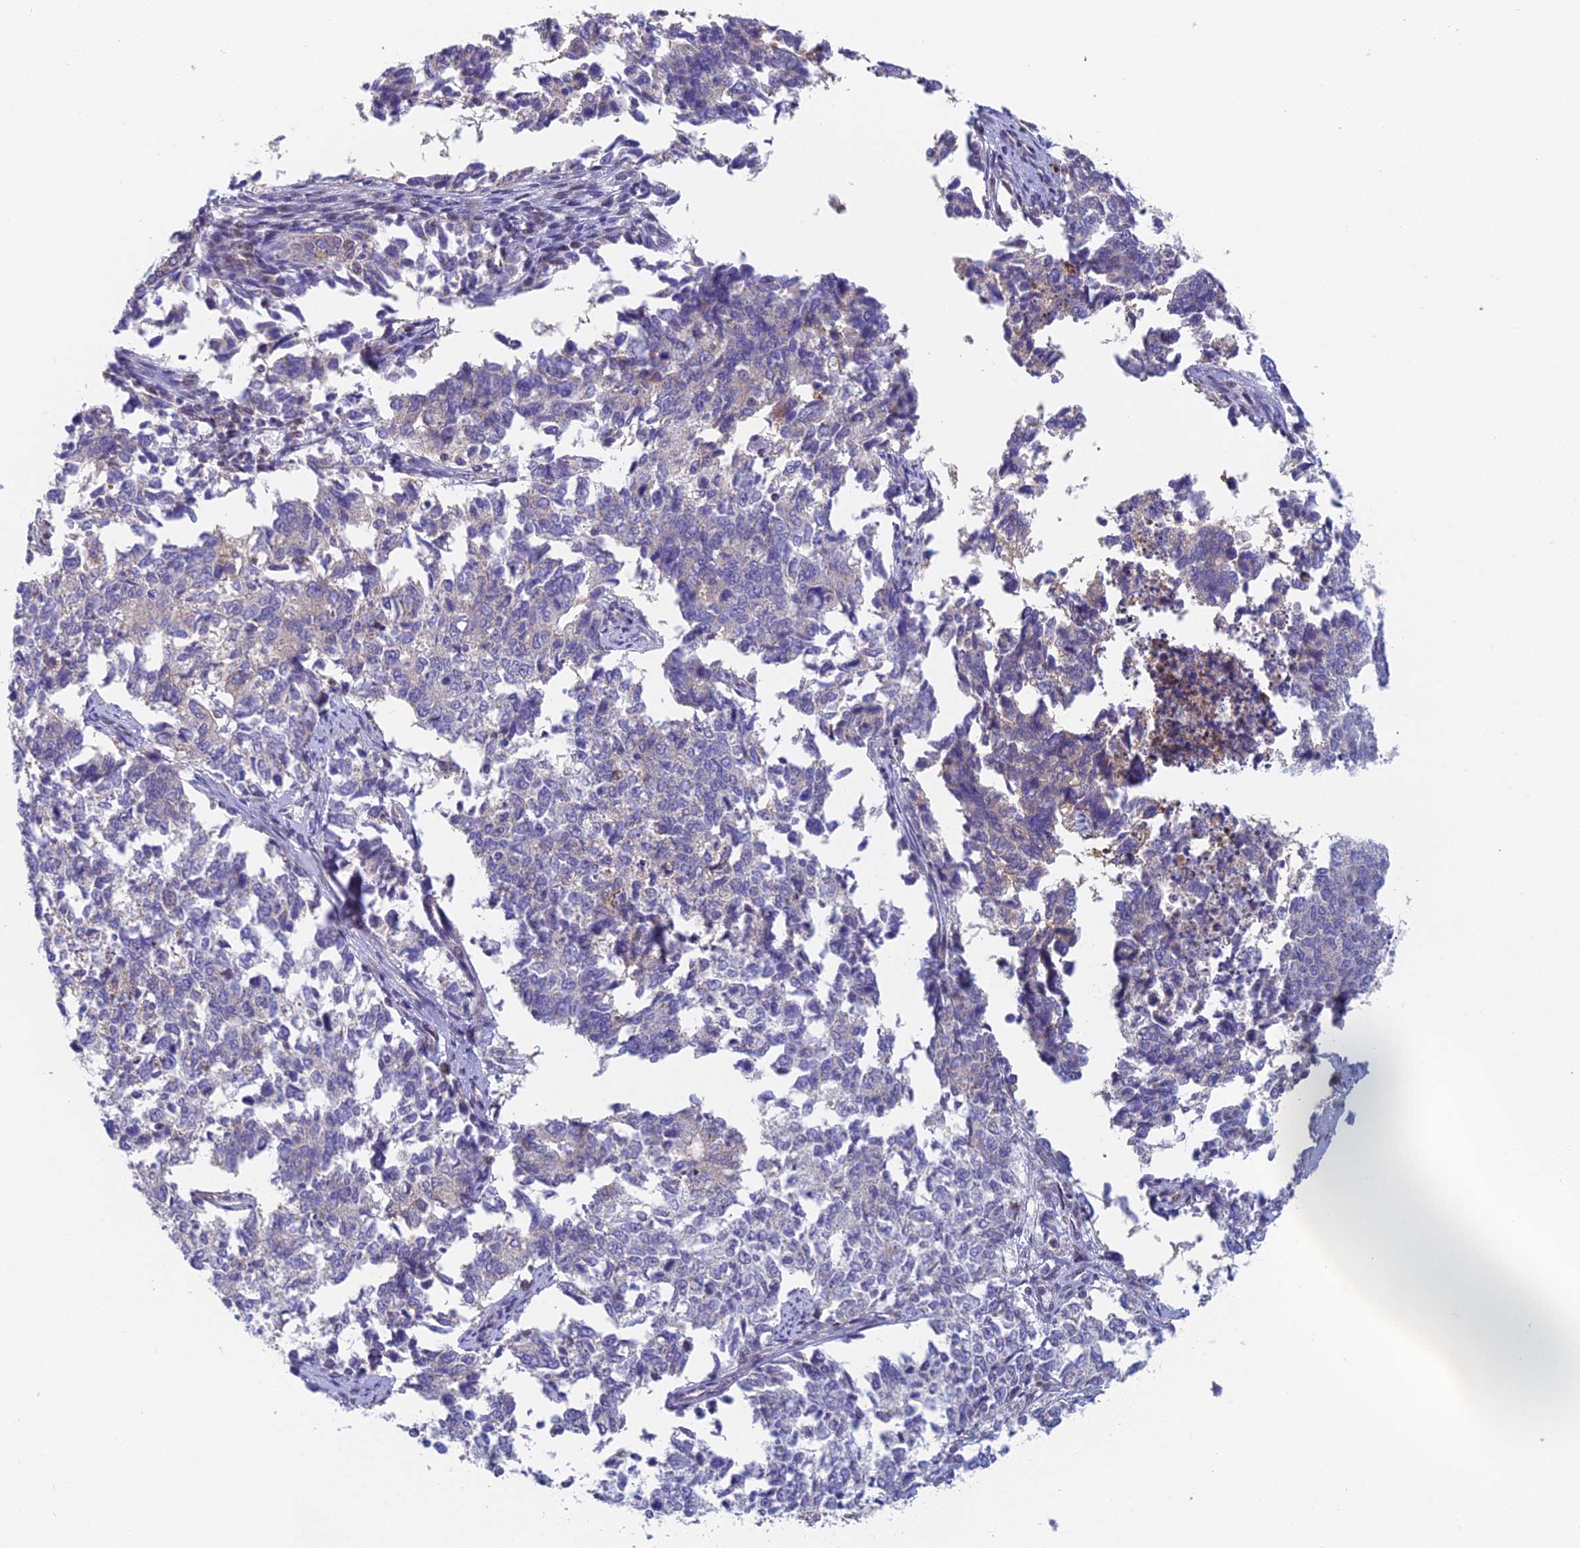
{"staining": {"intensity": "negative", "quantity": "none", "location": "none"}, "tissue": "cervical cancer", "cell_type": "Tumor cells", "image_type": "cancer", "snomed": [{"axis": "morphology", "description": "Squamous cell carcinoma, NOS"}, {"axis": "topography", "description": "Cervix"}], "caption": "Tumor cells are negative for brown protein staining in cervical cancer.", "gene": "MRPL17", "patient": {"sex": "female", "age": 63}}